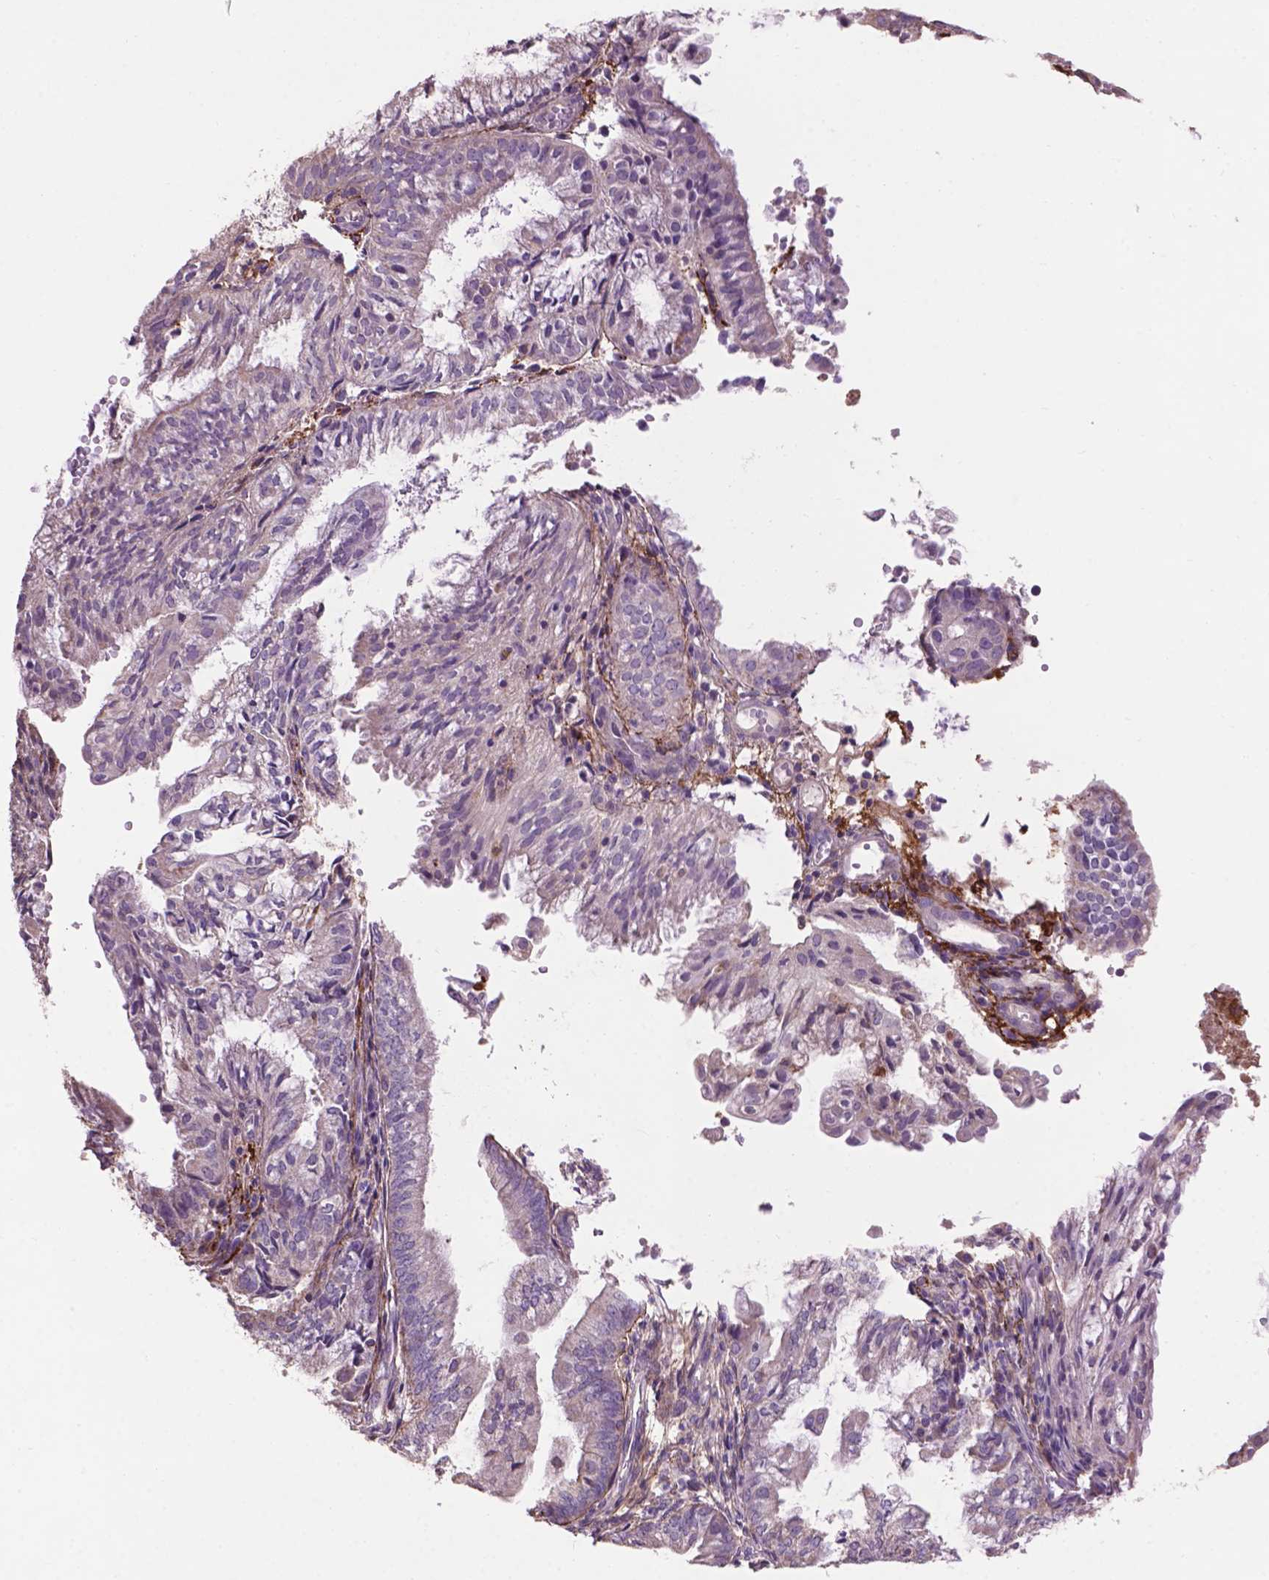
{"staining": {"intensity": "negative", "quantity": "none", "location": "none"}, "tissue": "endometrial cancer", "cell_type": "Tumor cells", "image_type": "cancer", "snomed": [{"axis": "morphology", "description": "Adenocarcinoma, NOS"}, {"axis": "topography", "description": "Endometrium"}], "caption": "IHC photomicrograph of neoplastic tissue: endometrial cancer stained with DAB shows no significant protein positivity in tumor cells.", "gene": "LRRC3C", "patient": {"sex": "female", "age": 55}}